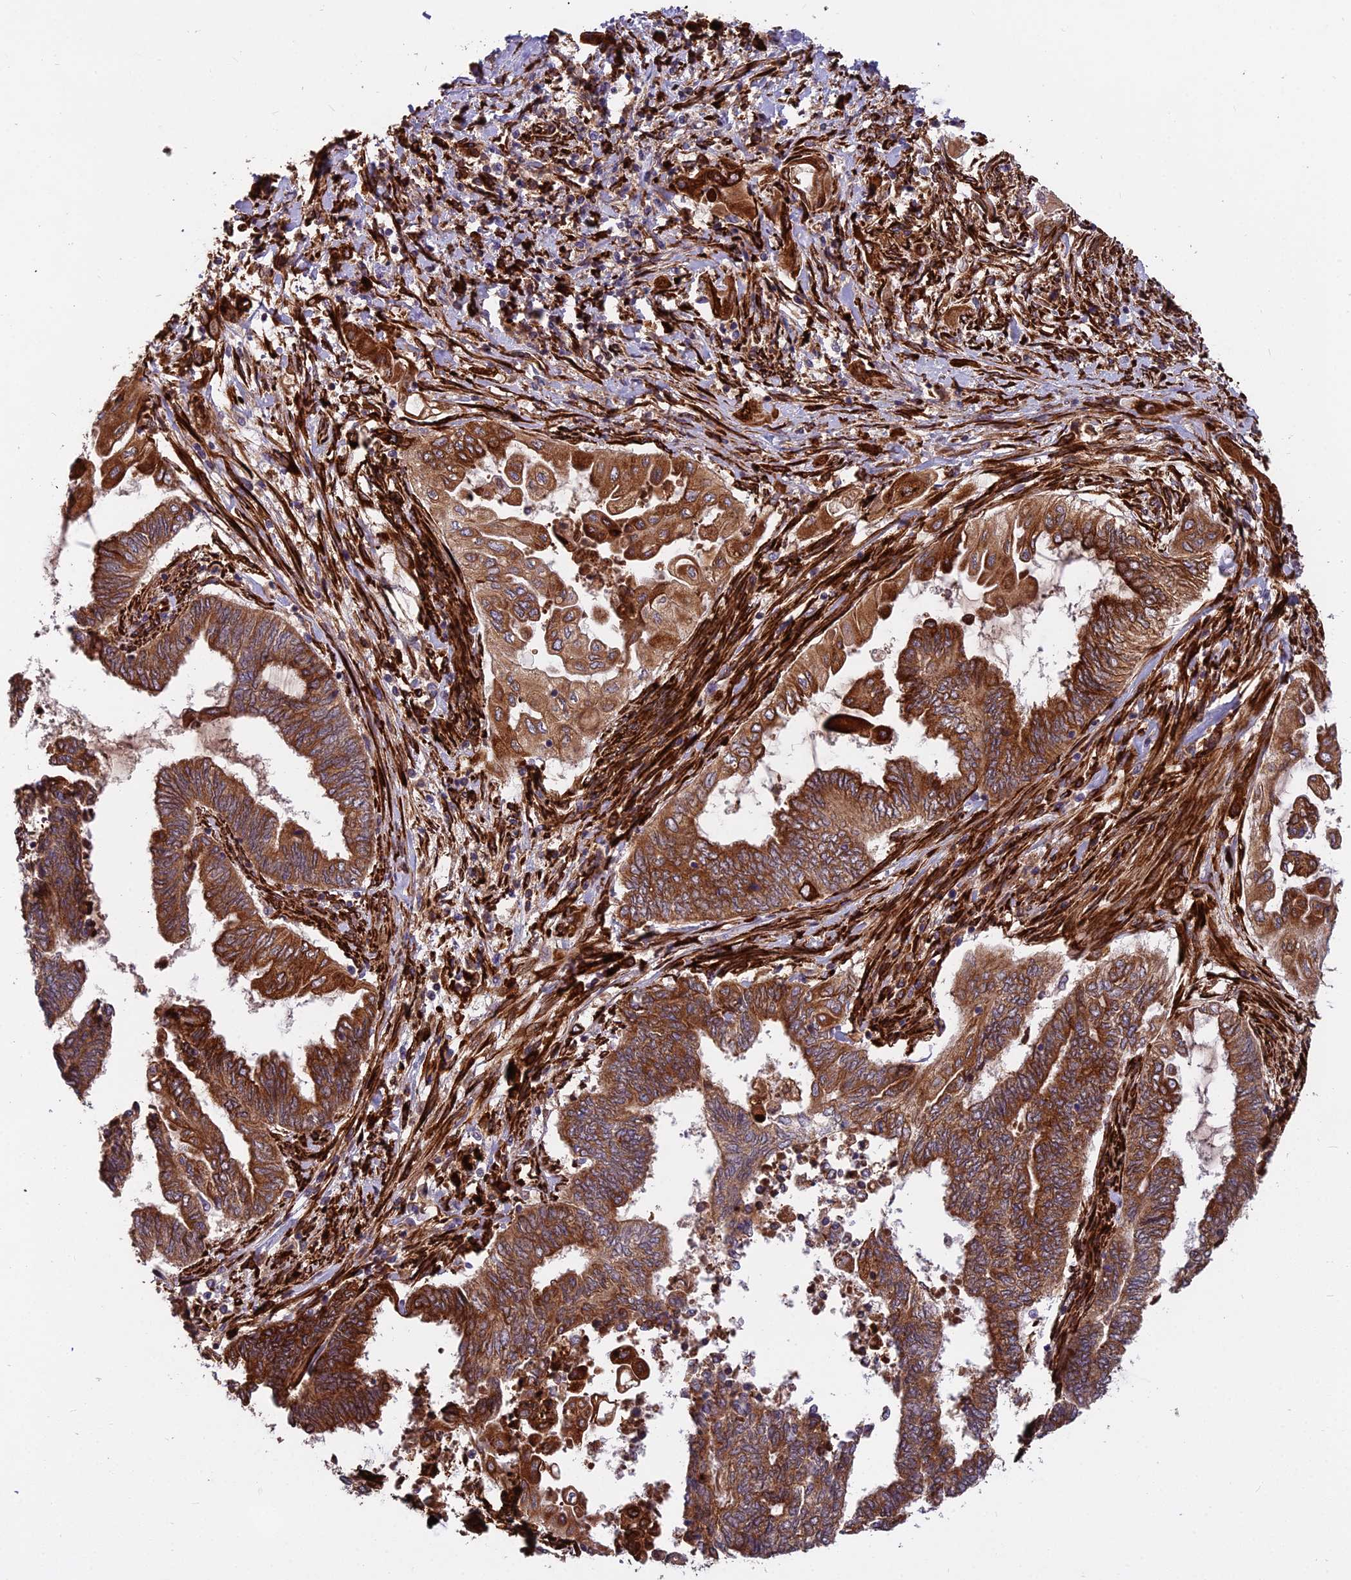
{"staining": {"intensity": "strong", "quantity": ">75%", "location": "cytoplasmic/membranous"}, "tissue": "endometrial cancer", "cell_type": "Tumor cells", "image_type": "cancer", "snomed": [{"axis": "morphology", "description": "Adenocarcinoma, NOS"}, {"axis": "topography", "description": "Uterus"}, {"axis": "topography", "description": "Endometrium"}], "caption": "Protein staining of adenocarcinoma (endometrial) tissue shows strong cytoplasmic/membranous staining in approximately >75% of tumor cells. Immunohistochemistry (ihc) stains the protein of interest in brown and the nuclei are stained blue.", "gene": "NDUFAF7", "patient": {"sex": "female", "age": 70}}